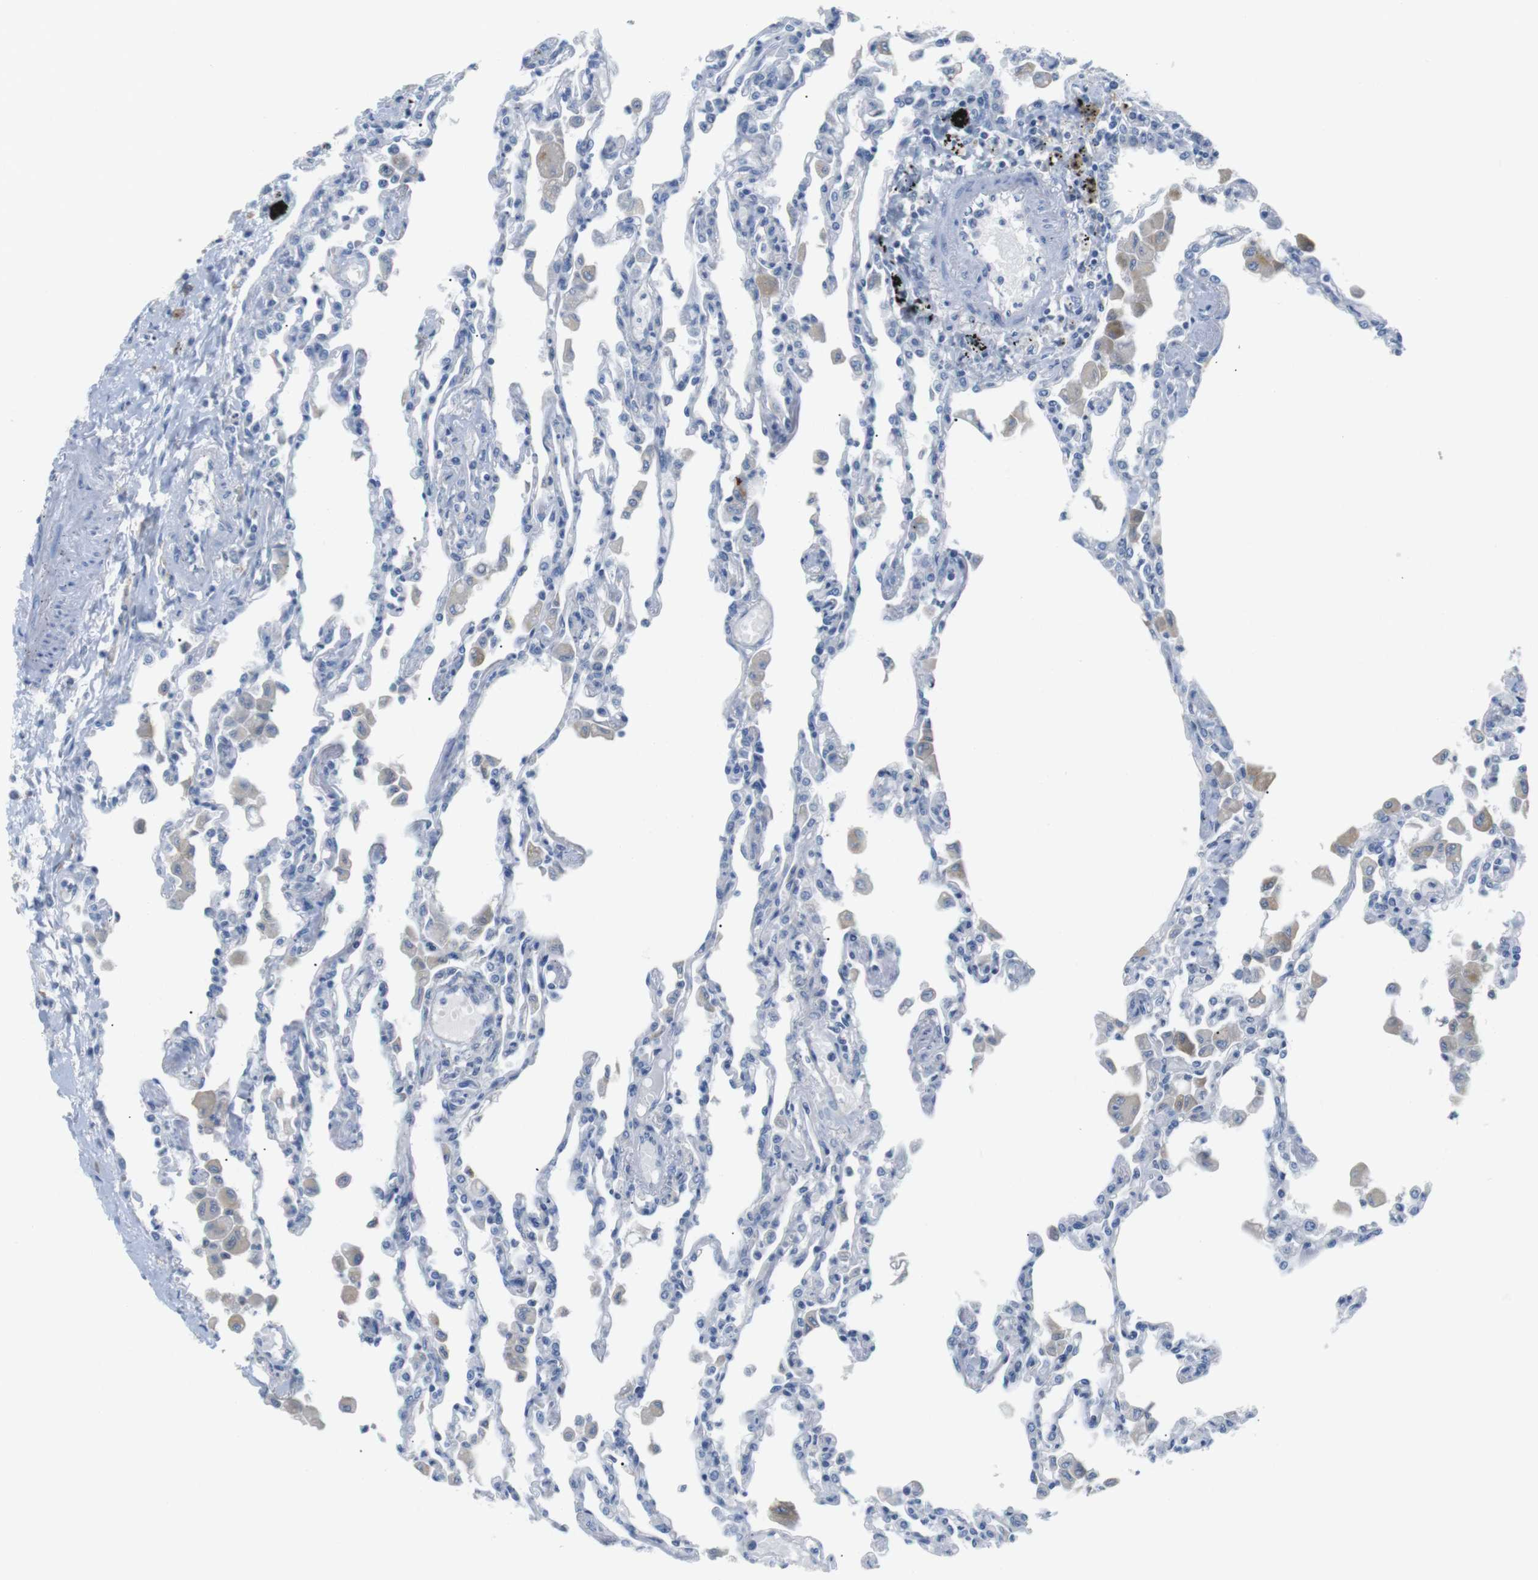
{"staining": {"intensity": "negative", "quantity": "none", "location": "none"}, "tissue": "lung", "cell_type": "Alveolar cells", "image_type": "normal", "snomed": [{"axis": "morphology", "description": "Normal tissue, NOS"}, {"axis": "topography", "description": "Bronchus"}, {"axis": "topography", "description": "Lung"}], "caption": "Immunohistochemical staining of normal lung displays no significant positivity in alveolar cells.", "gene": "FCGRT", "patient": {"sex": "female", "age": 49}}